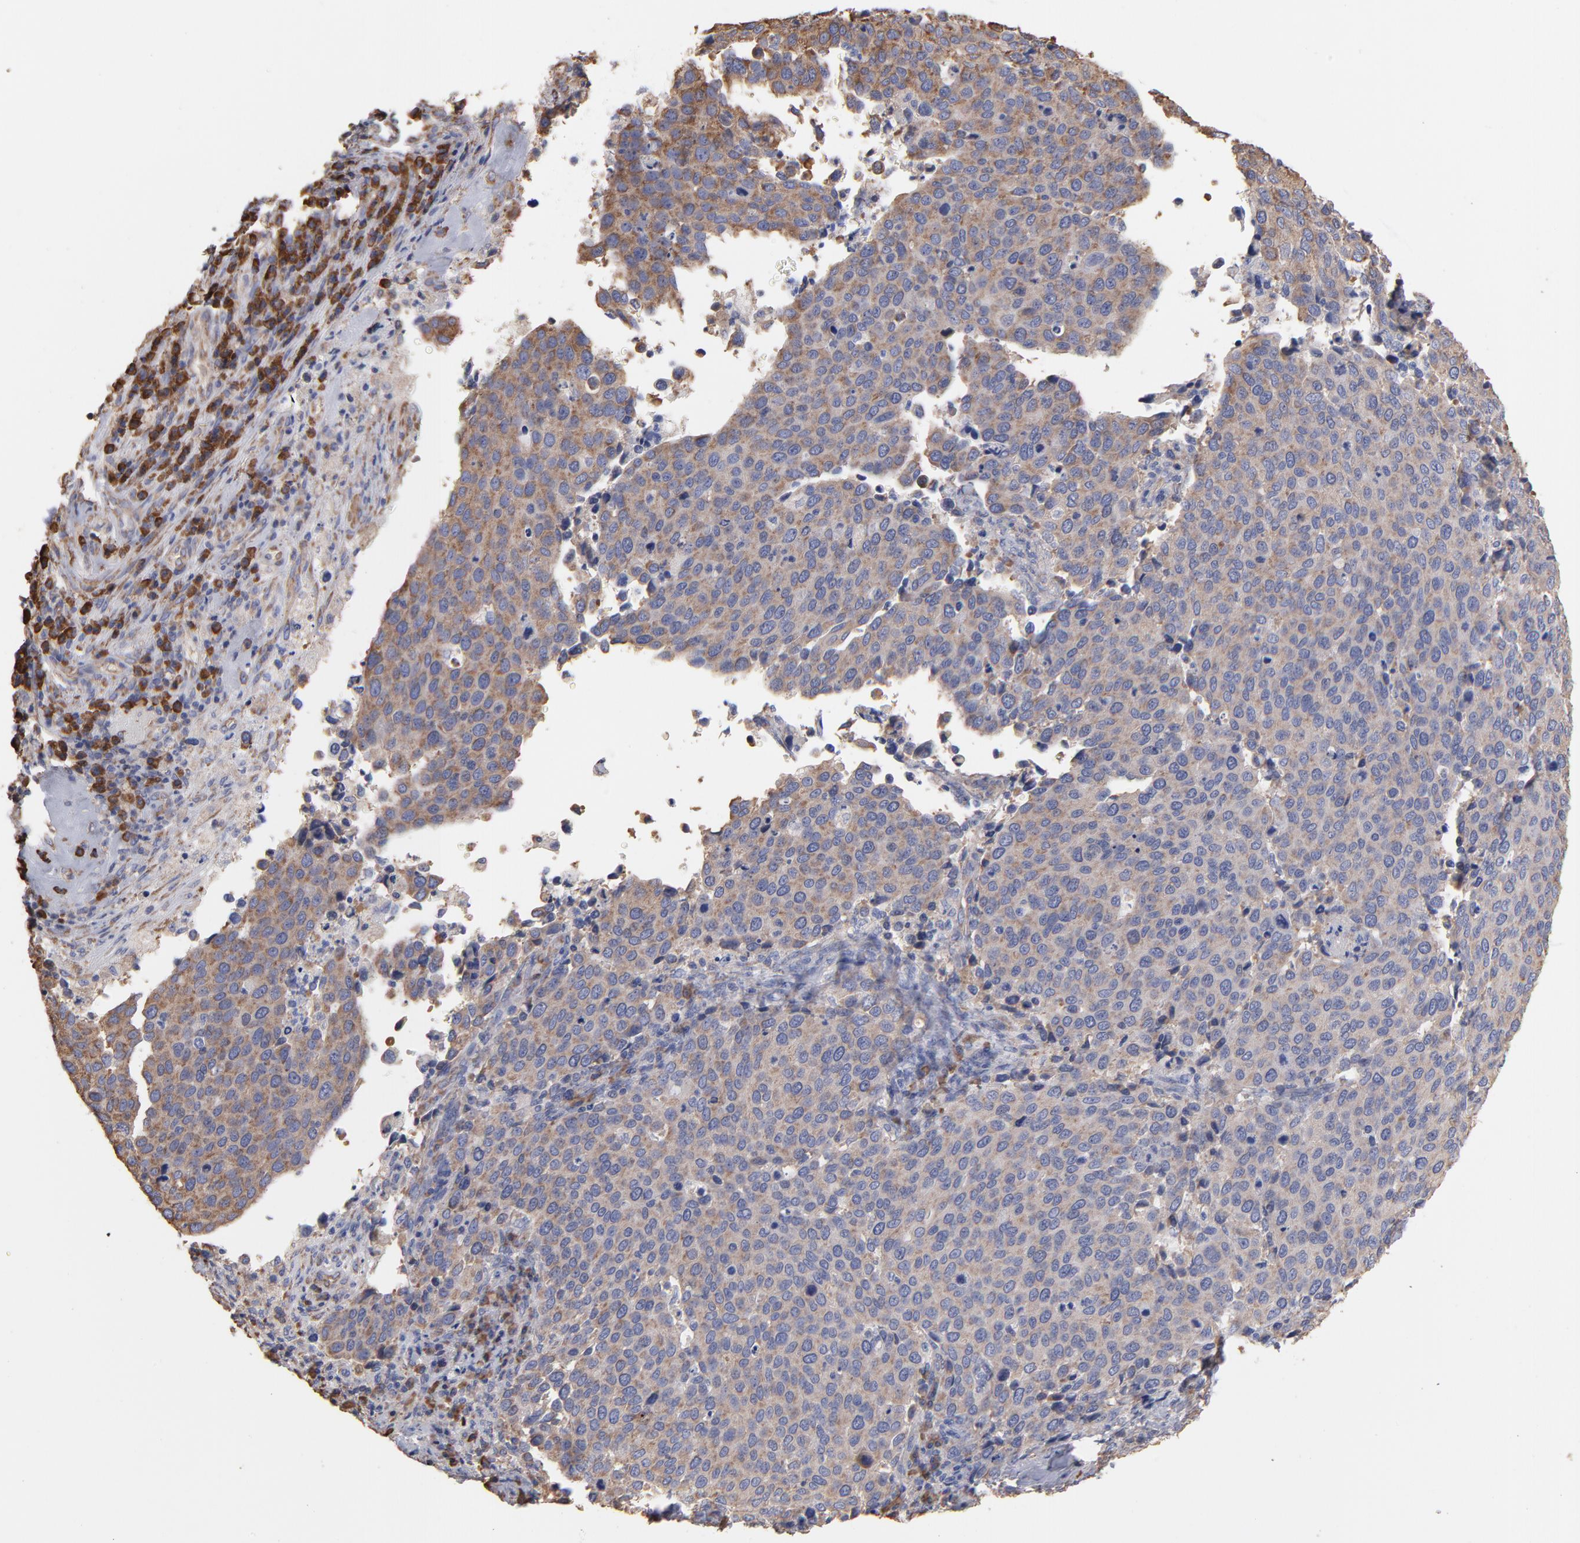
{"staining": {"intensity": "weak", "quantity": ">75%", "location": "cytoplasmic/membranous"}, "tissue": "cervical cancer", "cell_type": "Tumor cells", "image_type": "cancer", "snomed": [{"axis": "morphology", "description": "Squamous cell carcinoma, NOS"}, {"axis": "topography", "description": "Cervix"}], "caption": "High-power microscopy captured an immunohistochemistry (IHC) image of cervical cancer (squamous cell carcinoma), revealing weak cytoplasmic/membranous expression in approximately >75% of tumor cells.", "gene": "RPL9", "patient": {"sex": "female", "age": 54}}